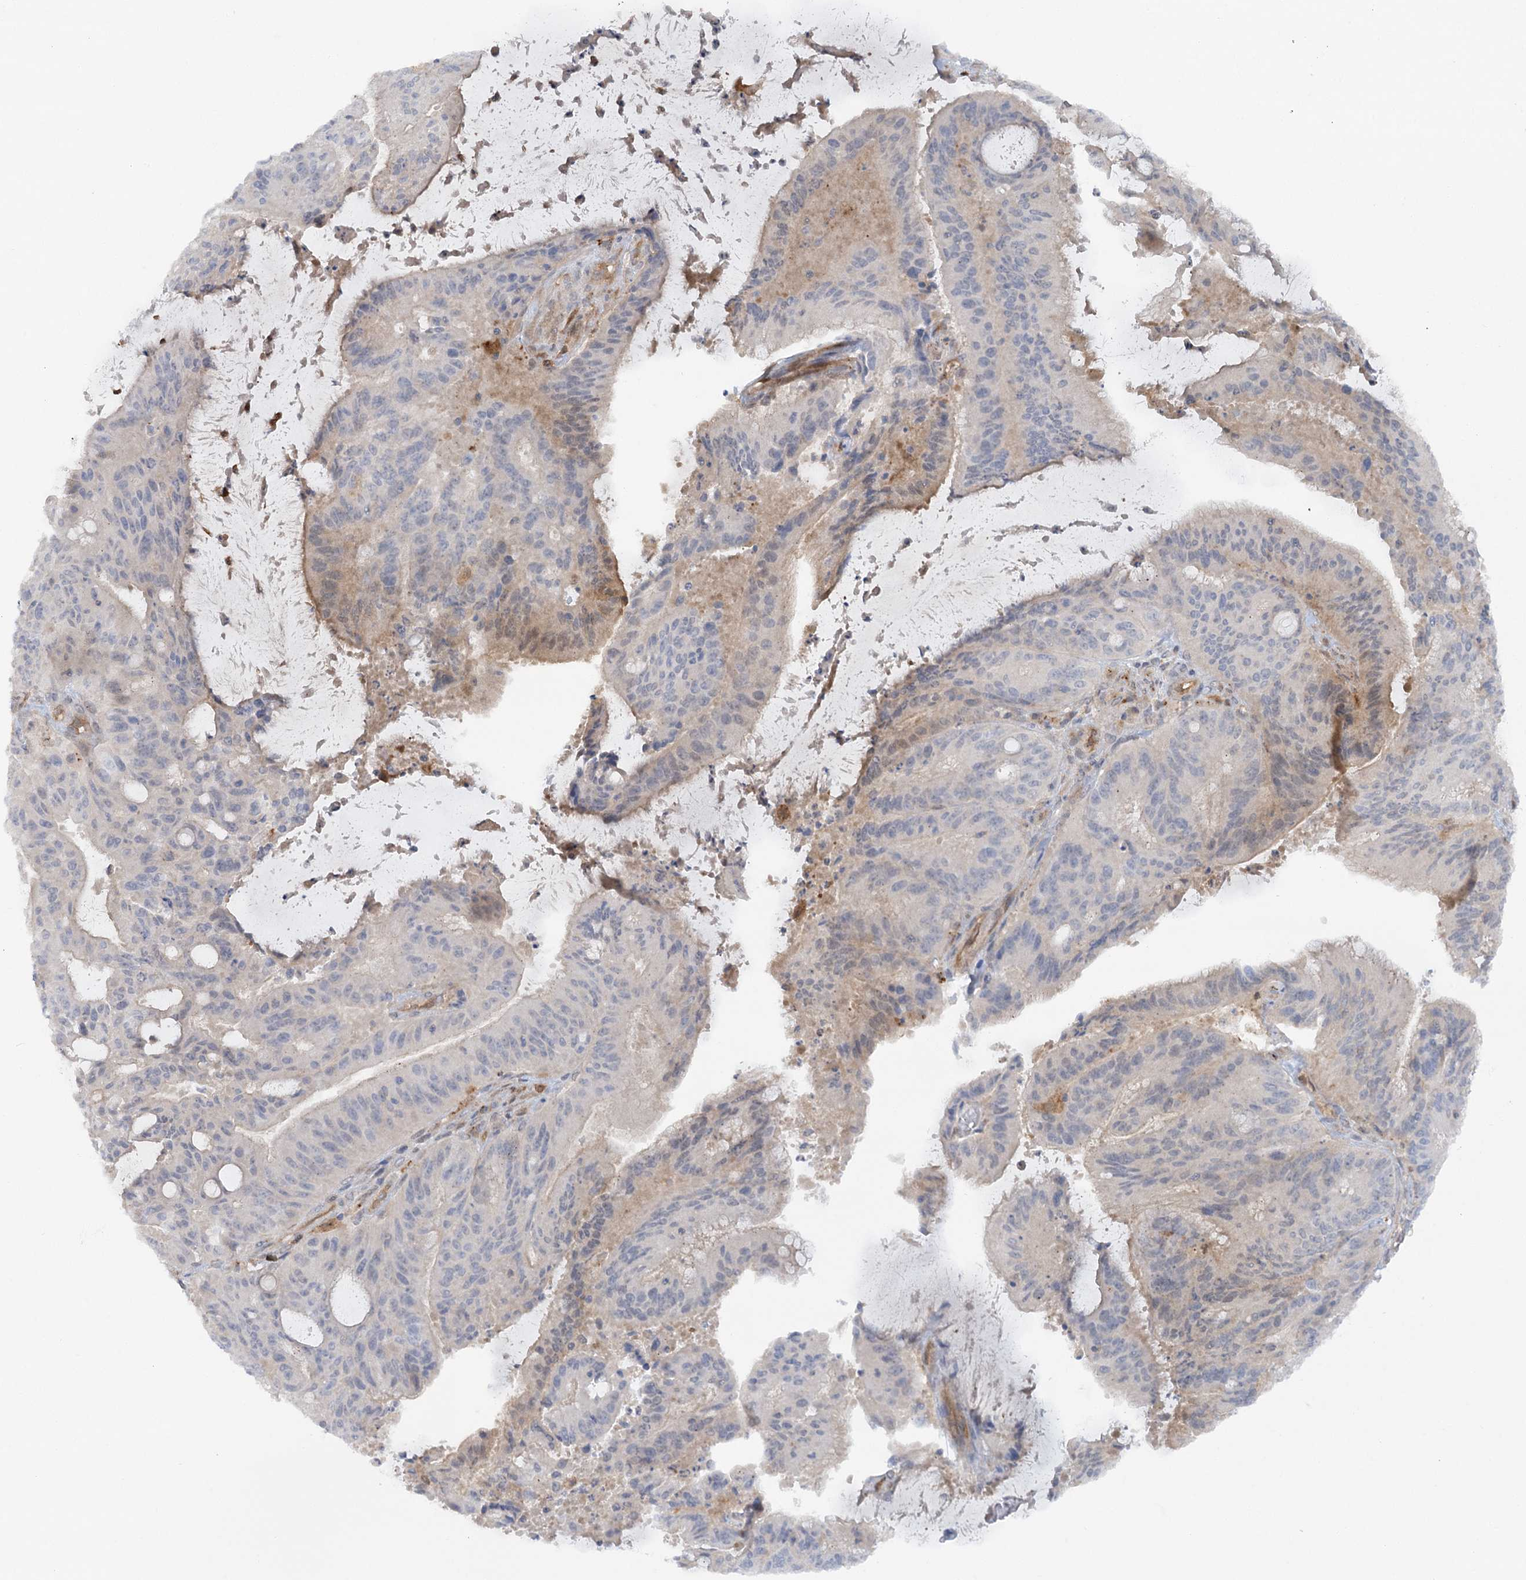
{"staining": {"intensity": "weak", "quantity": "<25%", "location": "cytoplasmic/membranous,nuclear"}, "tissue": "liver cancer", "cell_type": "Tumor cells", "image_type": "cancer", "snomed": [{"axis": "morphology", "description": "Normal tissue, NOS"}, {"axis": "morphology", "description": "Cholangiocarcinoma"}, {"axis": "topography", "description": "Liver"}, {"axis": "topography", "description": "Peripheral nerve tissue"}], "caption": "Immunohistochemistry micrograph of human liver cancer stained for a protein (brown), which displays no expression in tumor cells.", "gene": "GBE1", "patient": {"sex": "female", "age": 73}}